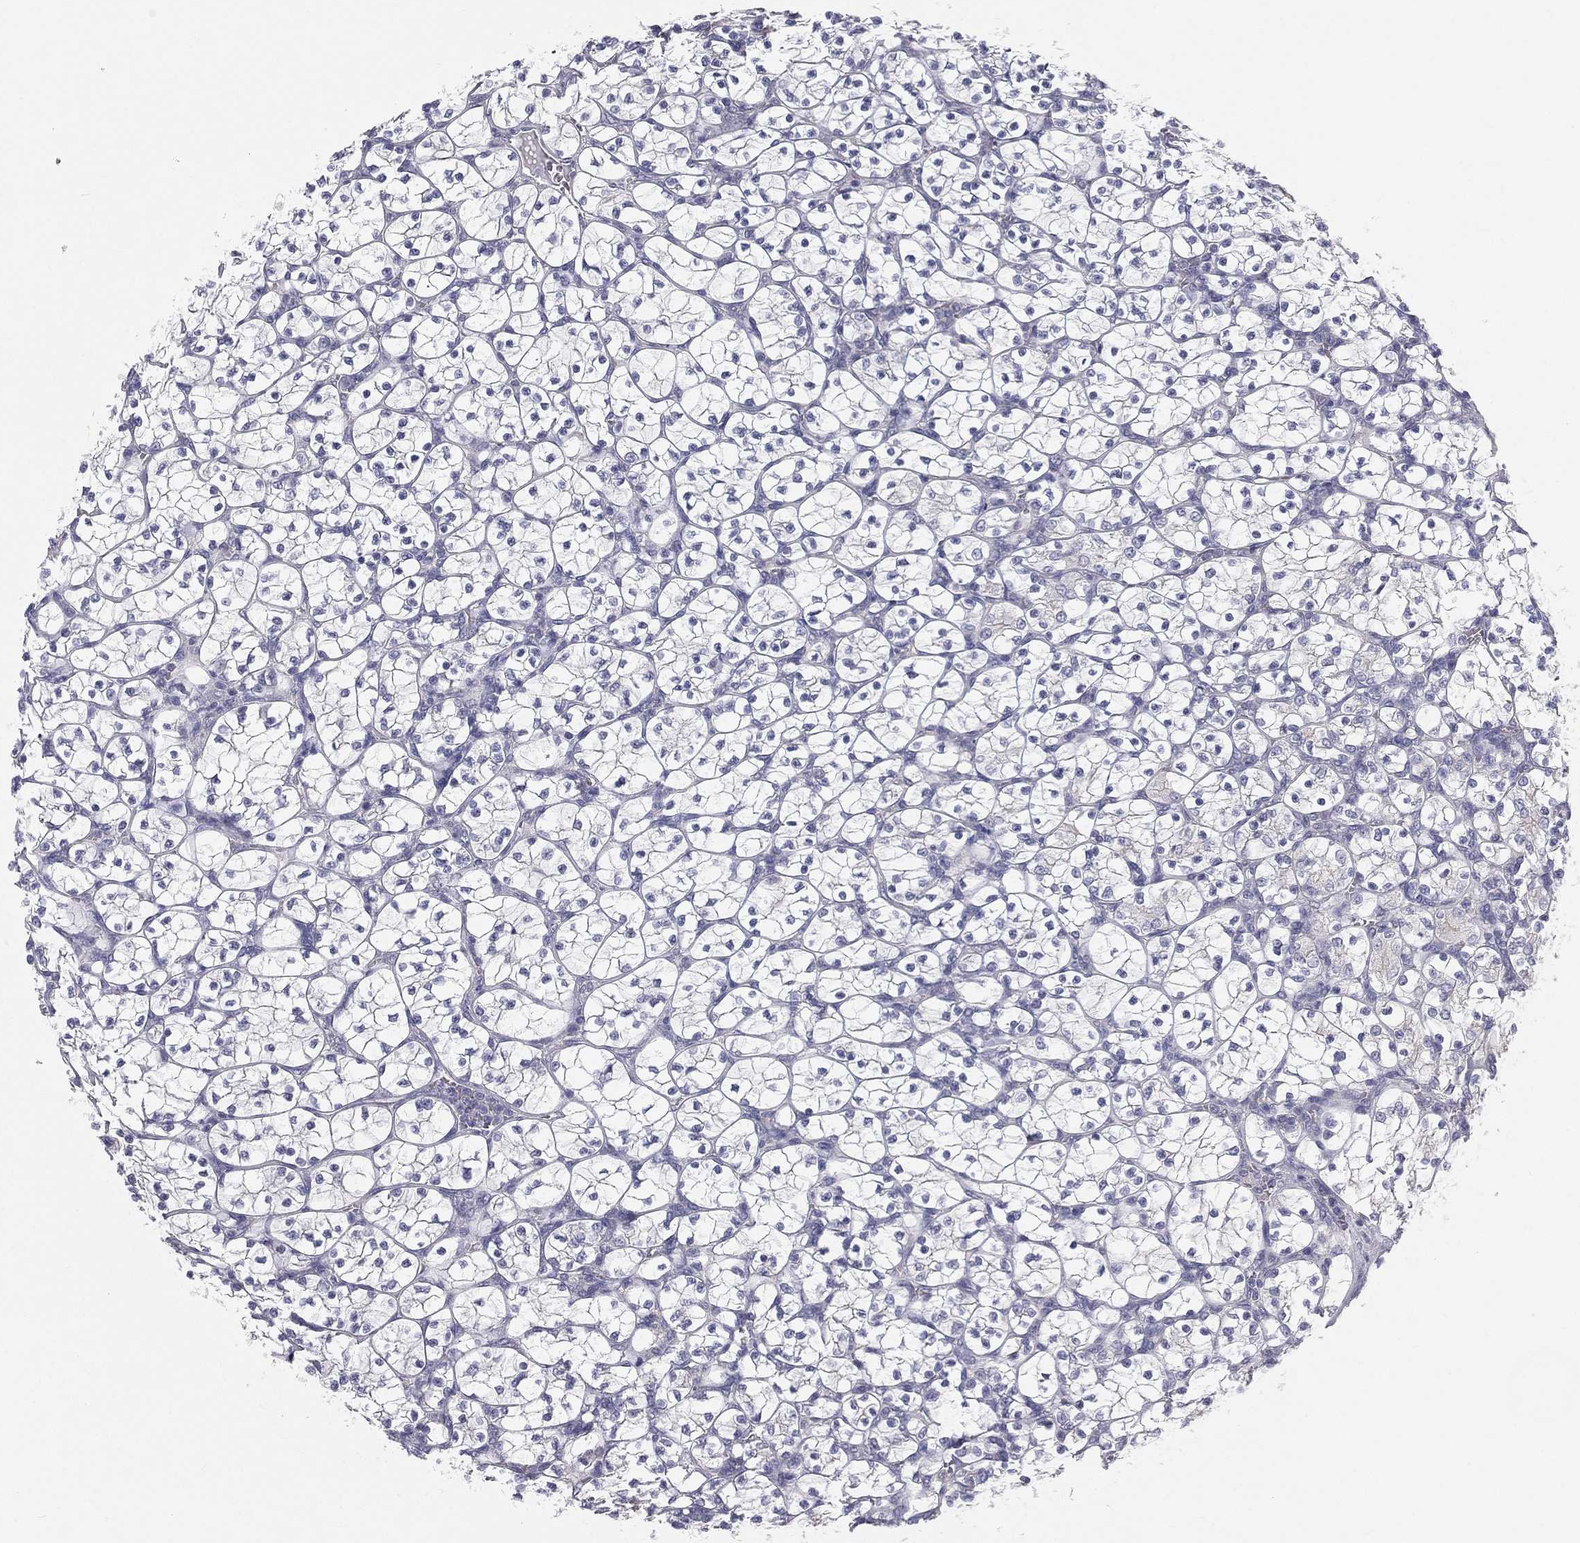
{"staining": {"intensity": "negative", "quantity": "none", "location": "none"}, "tissue": "renal cancer", "cell_type": "Tumor cells", "image_type": "cancer", "snomed": [{"axis": "morphology", "description": "Adenocarcinoma, NOS"}, {"axis": "topography", "description": "Kidney"}], "caption": "Human renal adenocarcinoma stained for a protein using IHC shows no positivity in tumor cells.", "gene": "MUC13", "patient": {"sex": "female", "age": 89}}